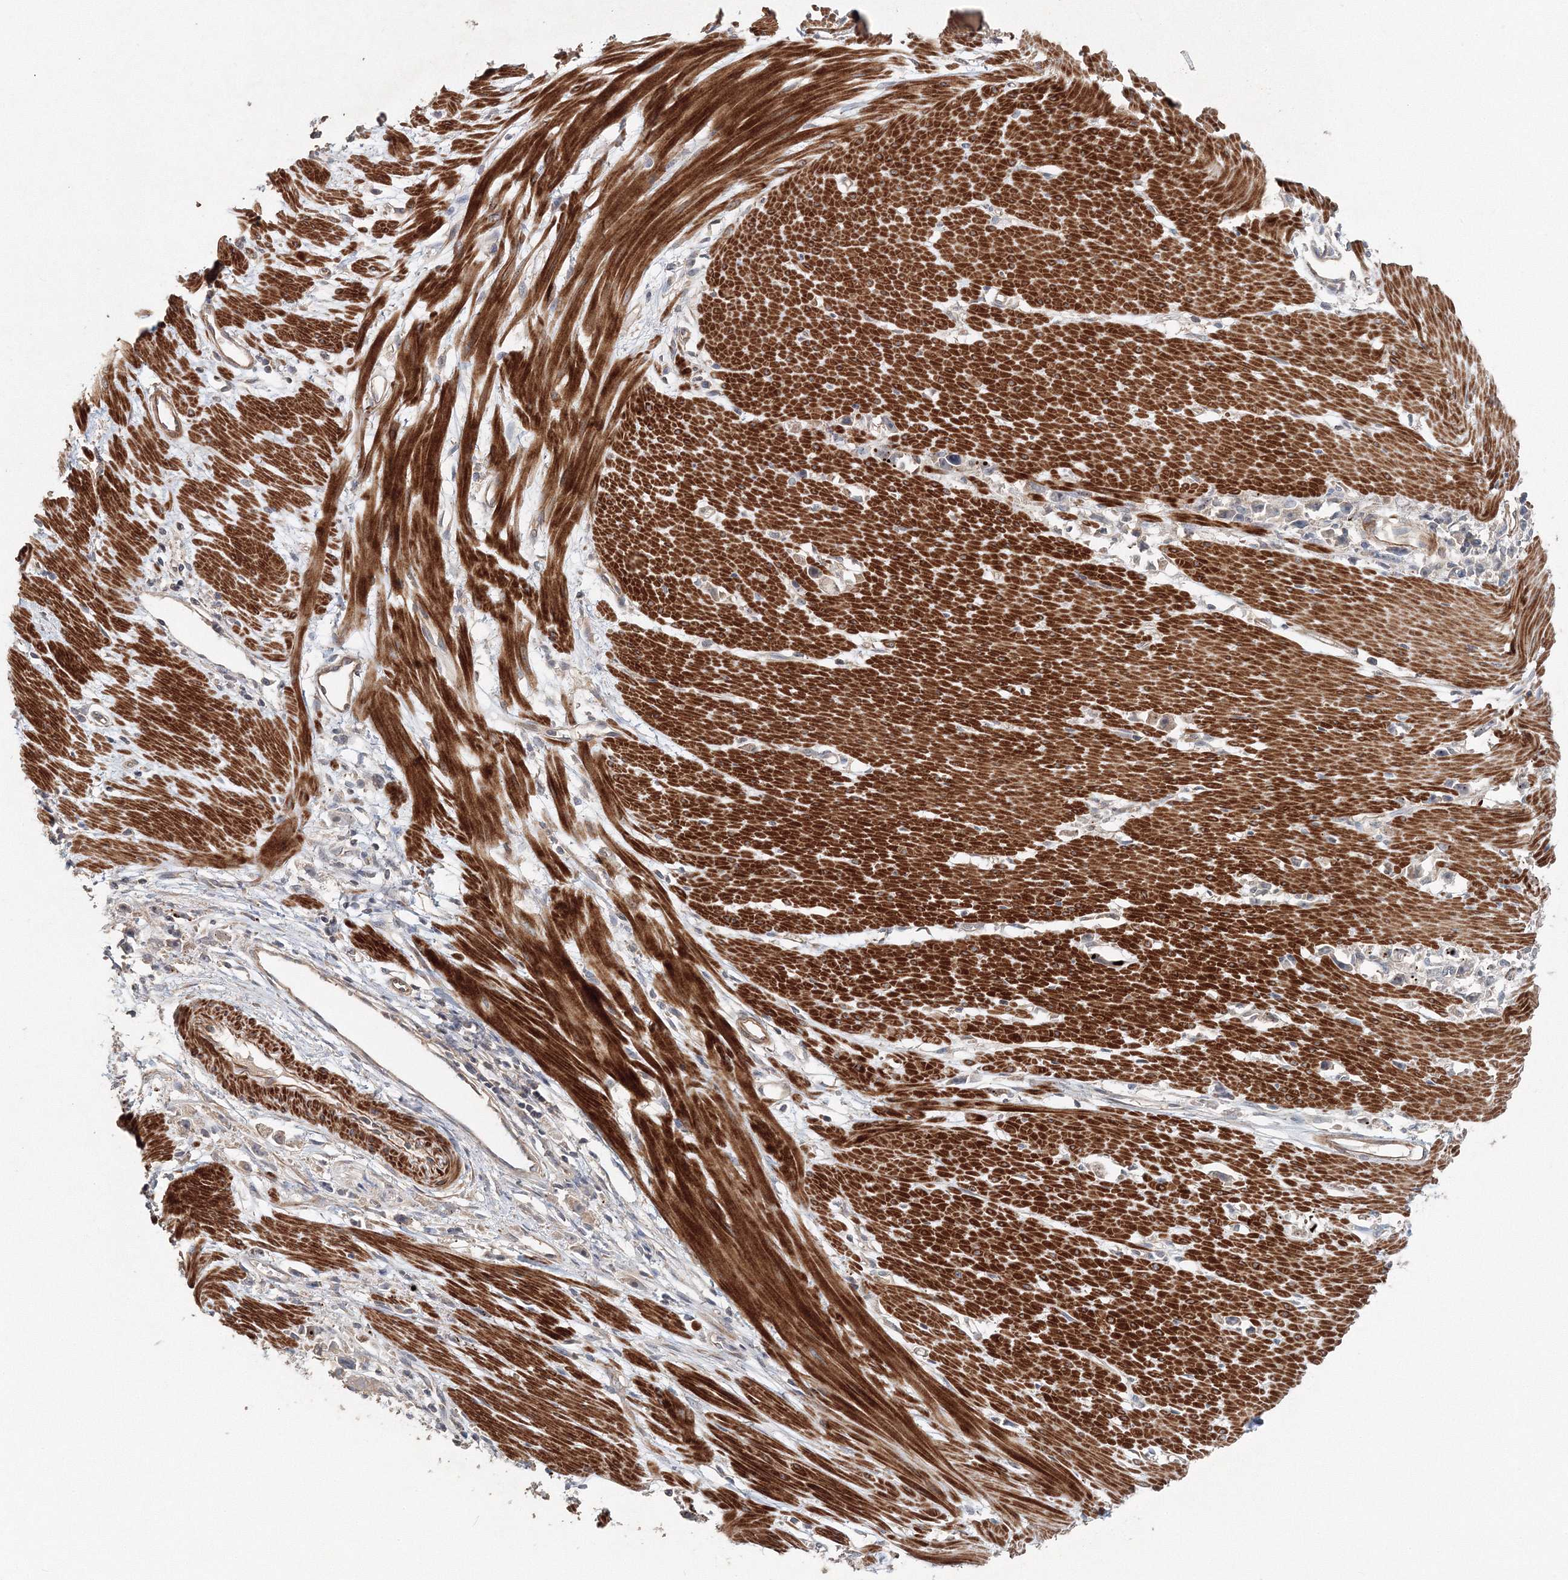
{"staining": {"intensity": "negative", "quantity": "none", "location": "none"}, "tissue": "stomach cancer", "cell_type": "Tumor cells", "image_type": "cancer", "snomed": [{"axis": "morphology", "description": "Adenocarcinoma, NOS"}, {"axis": "topography", "description": "Stomach"}], "caption": "High power microscopy micrograph of an immunohistochemistry histopathology image of adenocarcinoma (stomach), revealing no significant expression in tumor cells. Brightfield microscopy of IHC stained with DAB (3,3'-diaminobenzidine) (brown) and hematoxylin (blue), captured at high magnification.", "gene": "NALF2", "patient": {"sex": "female", "age": 59}}